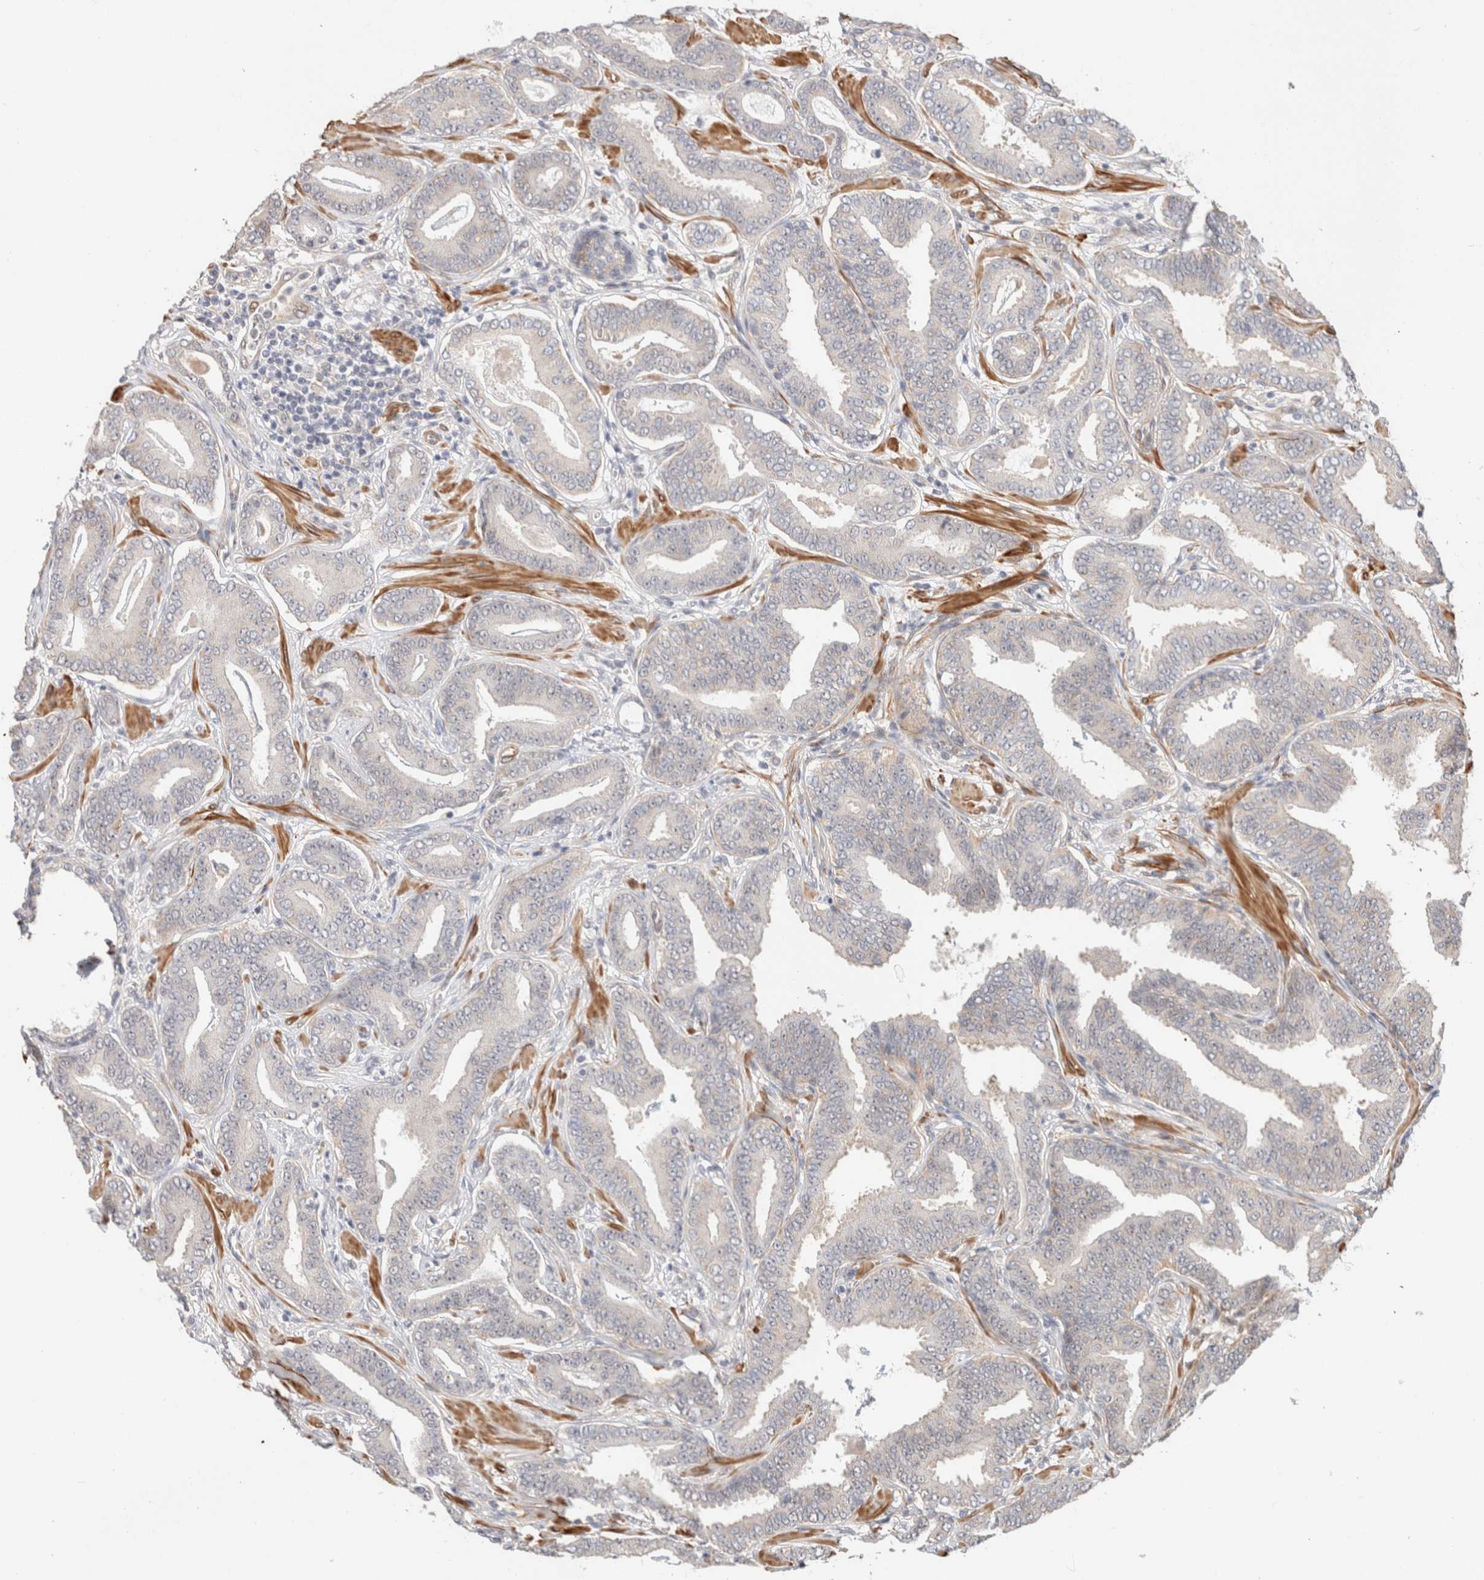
{"staining": {"intensity": "negative", "quantity": "none", "location": "none"}, "tissue": "prostate cancer", "cell_type": "Tumor cells", "image_type": "cancer", "snomed": [{"axis": "morphology", "description": "Adenocarcinoma, Low grade"}, {"axis": "topography", "description": "Prostate"}], "caption": "Micrograph shows no protein staining in tumor cells of prostate adenocarcinoma (low-grade) tissue. The staining was performed using DAB (3,3'-diaminobenzidine) to visualize the protein expression in brown, while the nuclei were stained in blue with hematoxylin (Magnification: 20x).", "gene": "ID3", "patient": {"sex": "male", "age": 62}}